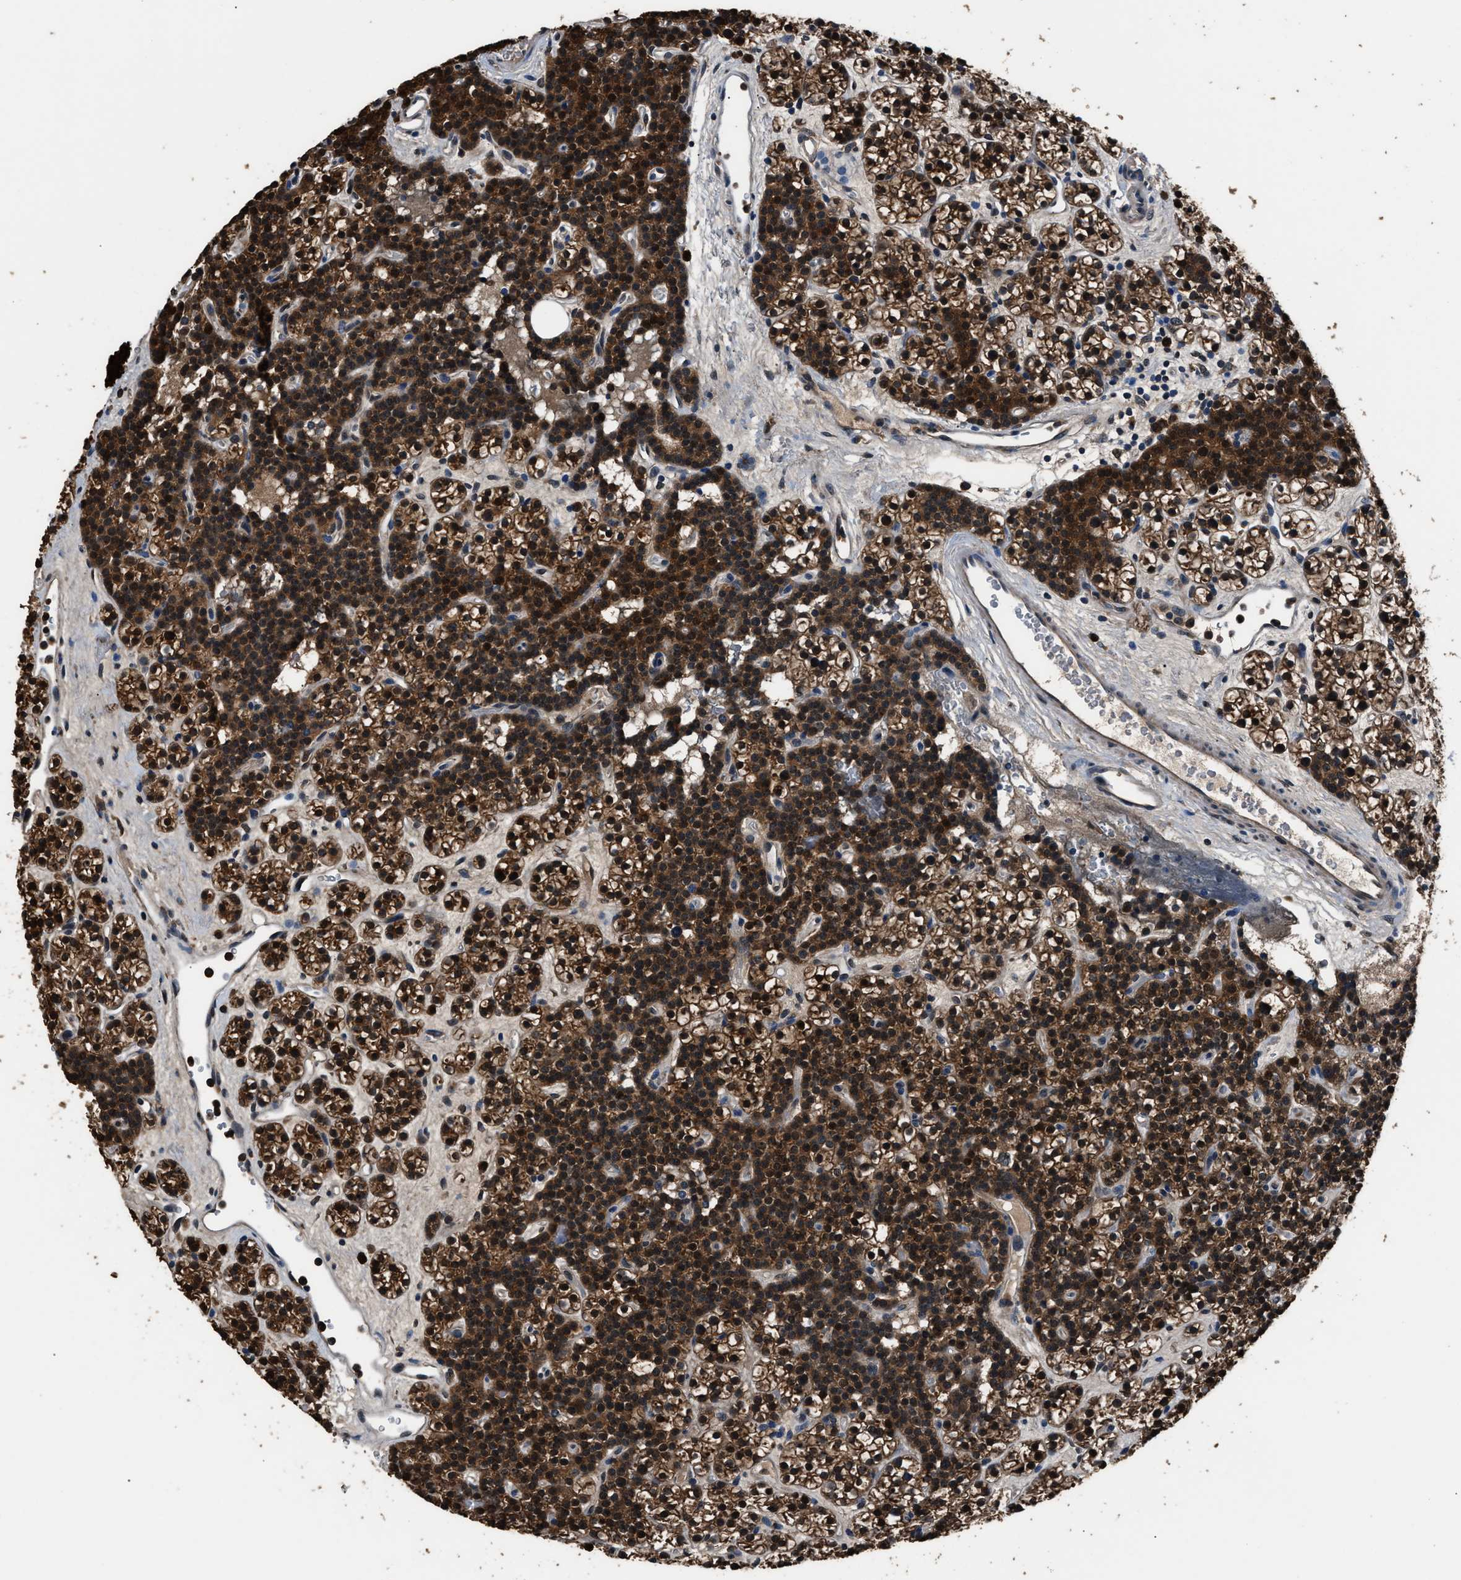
{"staining": {"intensity": "strong", "quantity": ">75%", "location": "cytoplasmic/membranous"}, "tissue": "parathyroid gland", "cell_type": "Glandular cells", "image_type": "normal", "snomed": [{"axis": "morphology", "description": "Normal tissue, NOS"}, {"axis": "morphology", "description": "Adenoma, NOS"}, {"axis": "topography", "description": "Parathyroid gland"}], "caption": "Benign parathyroid gland was stained to show a protein in brown. There is high levels of strong cytoplasmic/membranous expression in about >75% of glandular cells. Nuclei are stained in blue.", "gene": "GSTP1", "patient": {"sex": "female", "age": 54}}